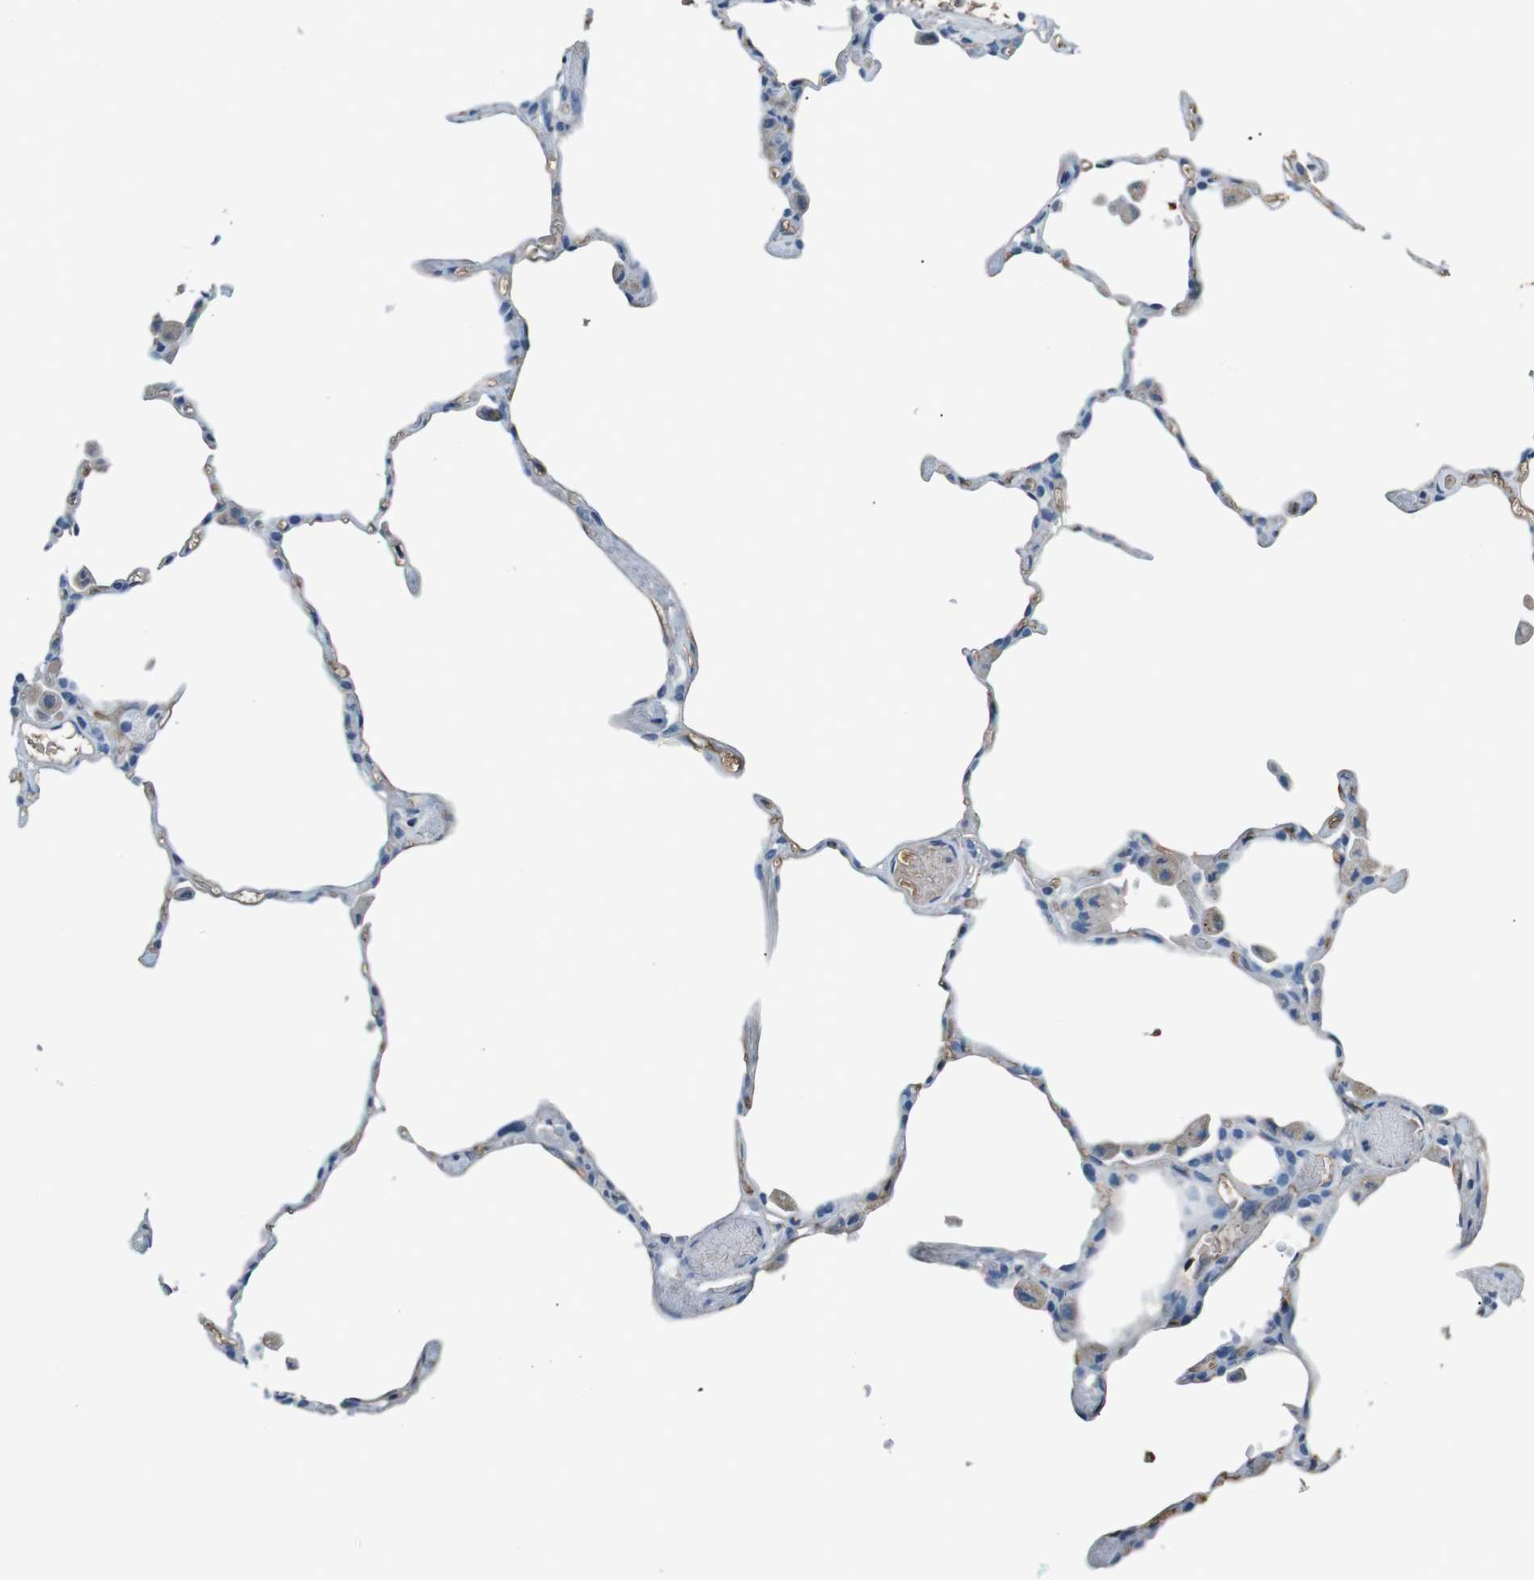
{"staining": {"intensity": "weak", "quantity": "<25%", "location": "cytoplasmic/membranous"}, "tissue": "lung", "cell_type": "Alveolar cells", "image_type": "normal", "snomed": [{"axis": "morphology", "description": "Normal tissue, NOS"}, {"axis": "topography", "description": "Lung"}], "caption": "DAB immunohistochemical staining of normal lung exhibits no significant staining in alveolar cells.", "gene": "LEP", "patient": {"sex": "female", "age": 49}}